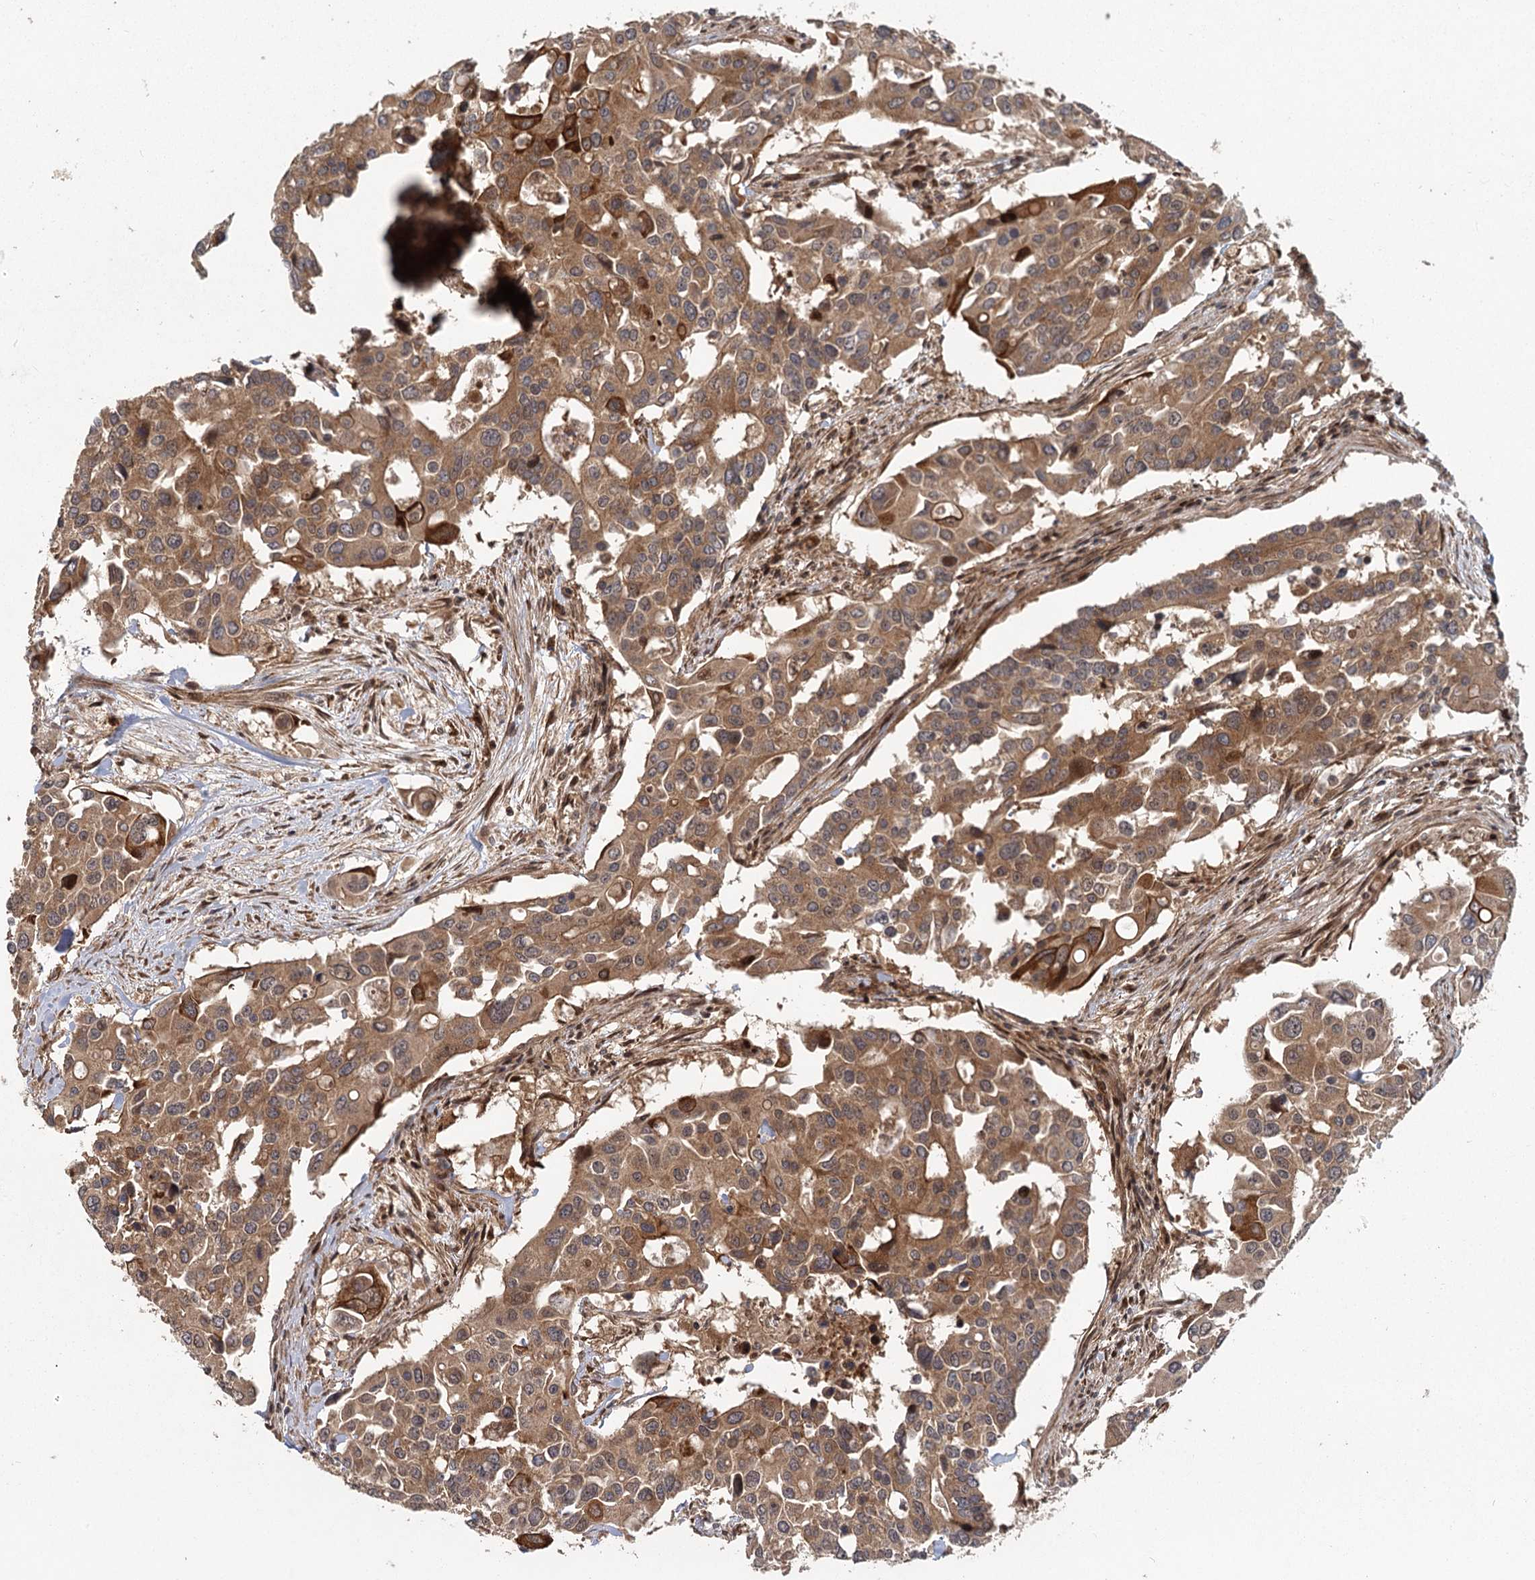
{"staining": {"intensity": "moderate", "quantity": ">75%", "location": "cytoplasmic/membranous"}, "tissue": "colorectal cancer", "cell_type": "Tumor cells", "image_type": "cancer", "snomed": [{"axis": "morphology", "description": "Adenocarcinoma, NOS"}, {"axis": "topography", "description": "Colon"}], "caption": "Protein analysis of adenocarcinoma (colorectal) tissue reveals moderate cytoplasmic/membranous positivity in approximately >75% of tumor cells. Immunohistochemistry stains the protein of interest in brown and the nuclei are stained blue.", "gene": "RAPGEF6", "patient": {"sex": "male", "age": 77}}